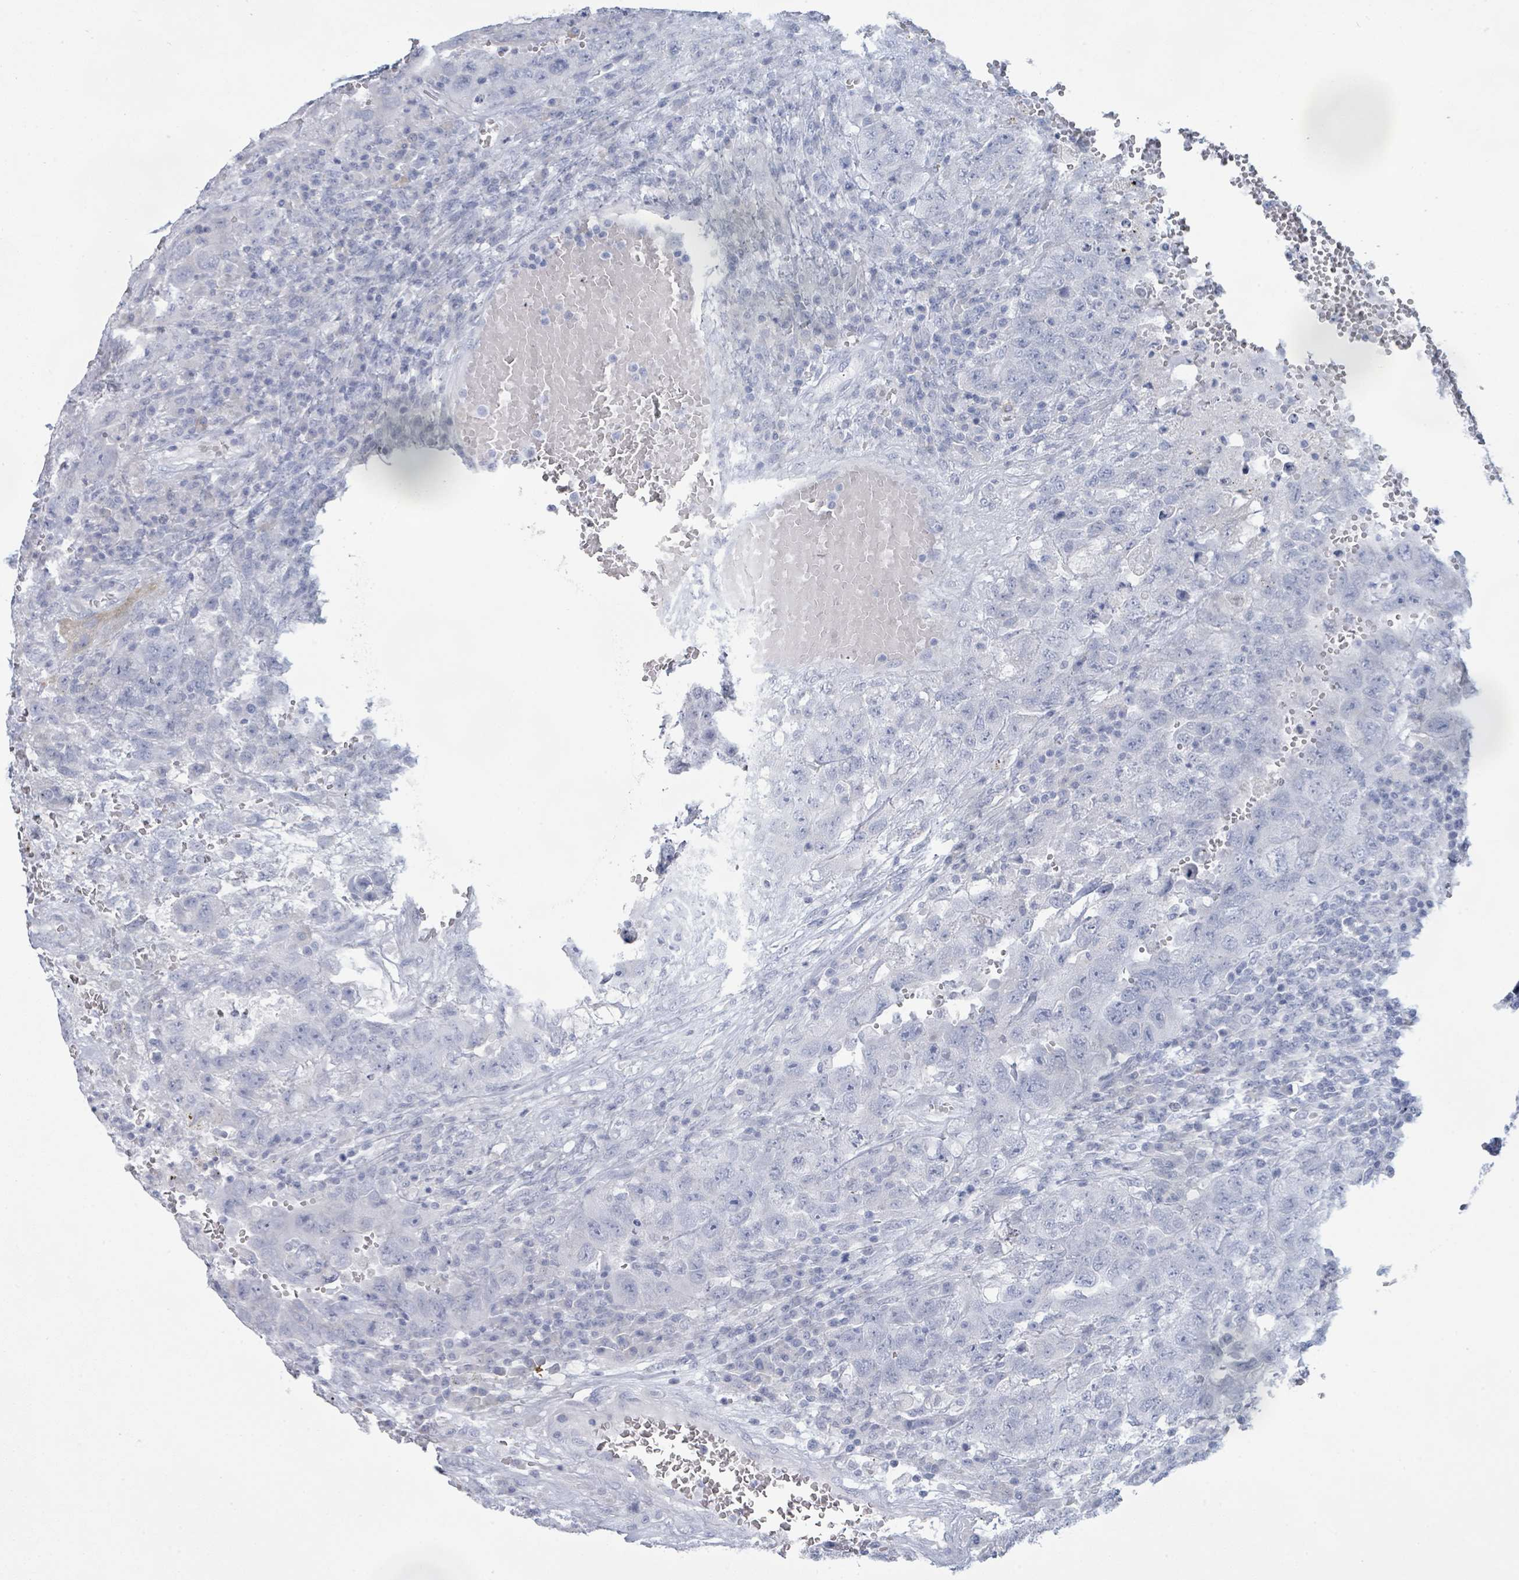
{"staining": {"intensity": "negative", "quantity": "none", "location": "none"}, "tissue": "testis cancer", "cell_type": "Tumor cells", "image_type": "cancer", "snomed": [{"axis": "morphology", "description": "Carcinoma, Embryonal, NOS"}, {"axis": "topography", "description": "Testis"}], "caption": "Immunohistochemical staining of human embryonal carcinoma (testis) reveals no significant positivity in tumor cells.", "gene": "PGA3", "patient": {"sex": "male", "age": 26}}